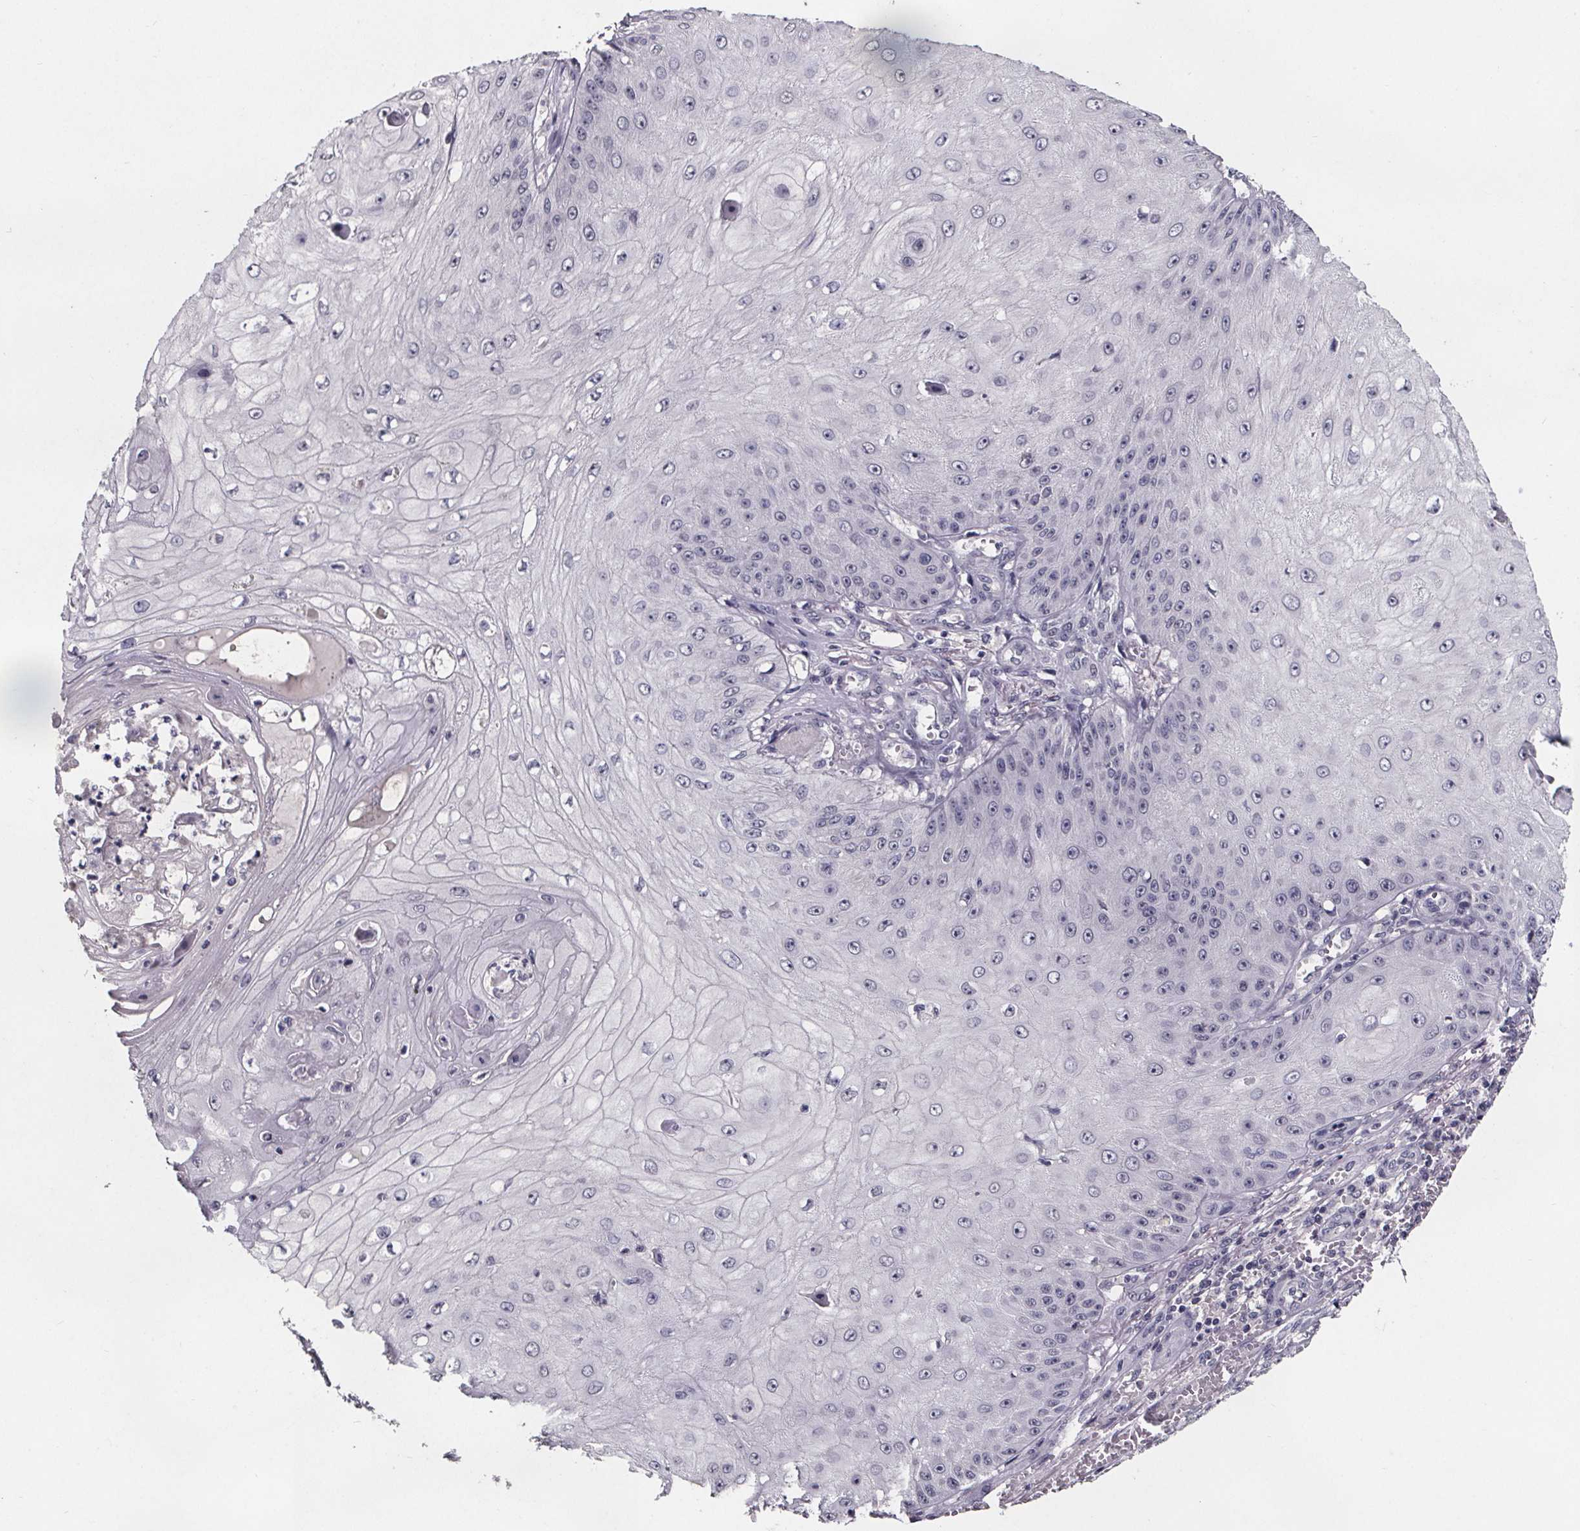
{"staining": {"intensity": "negative", "quantity": "none", "location": "none"}, "tissue": "skin cancer", "cell_type": "Tumor cells", "image_type": "cancer", "snomed": [{"axis": "morphology", "description": "Squamous cell carcinoma, NOS"}, {"axis": "topography", "description": "Skin"}], "caption": "Human skin cancer (squamous cell carcinoma) stained for a protein using immunohistochemistry (IHC) exhibits no expression in tumor cells.", "gene": "AR", "patient": {"sex": "male", "age": 70}}